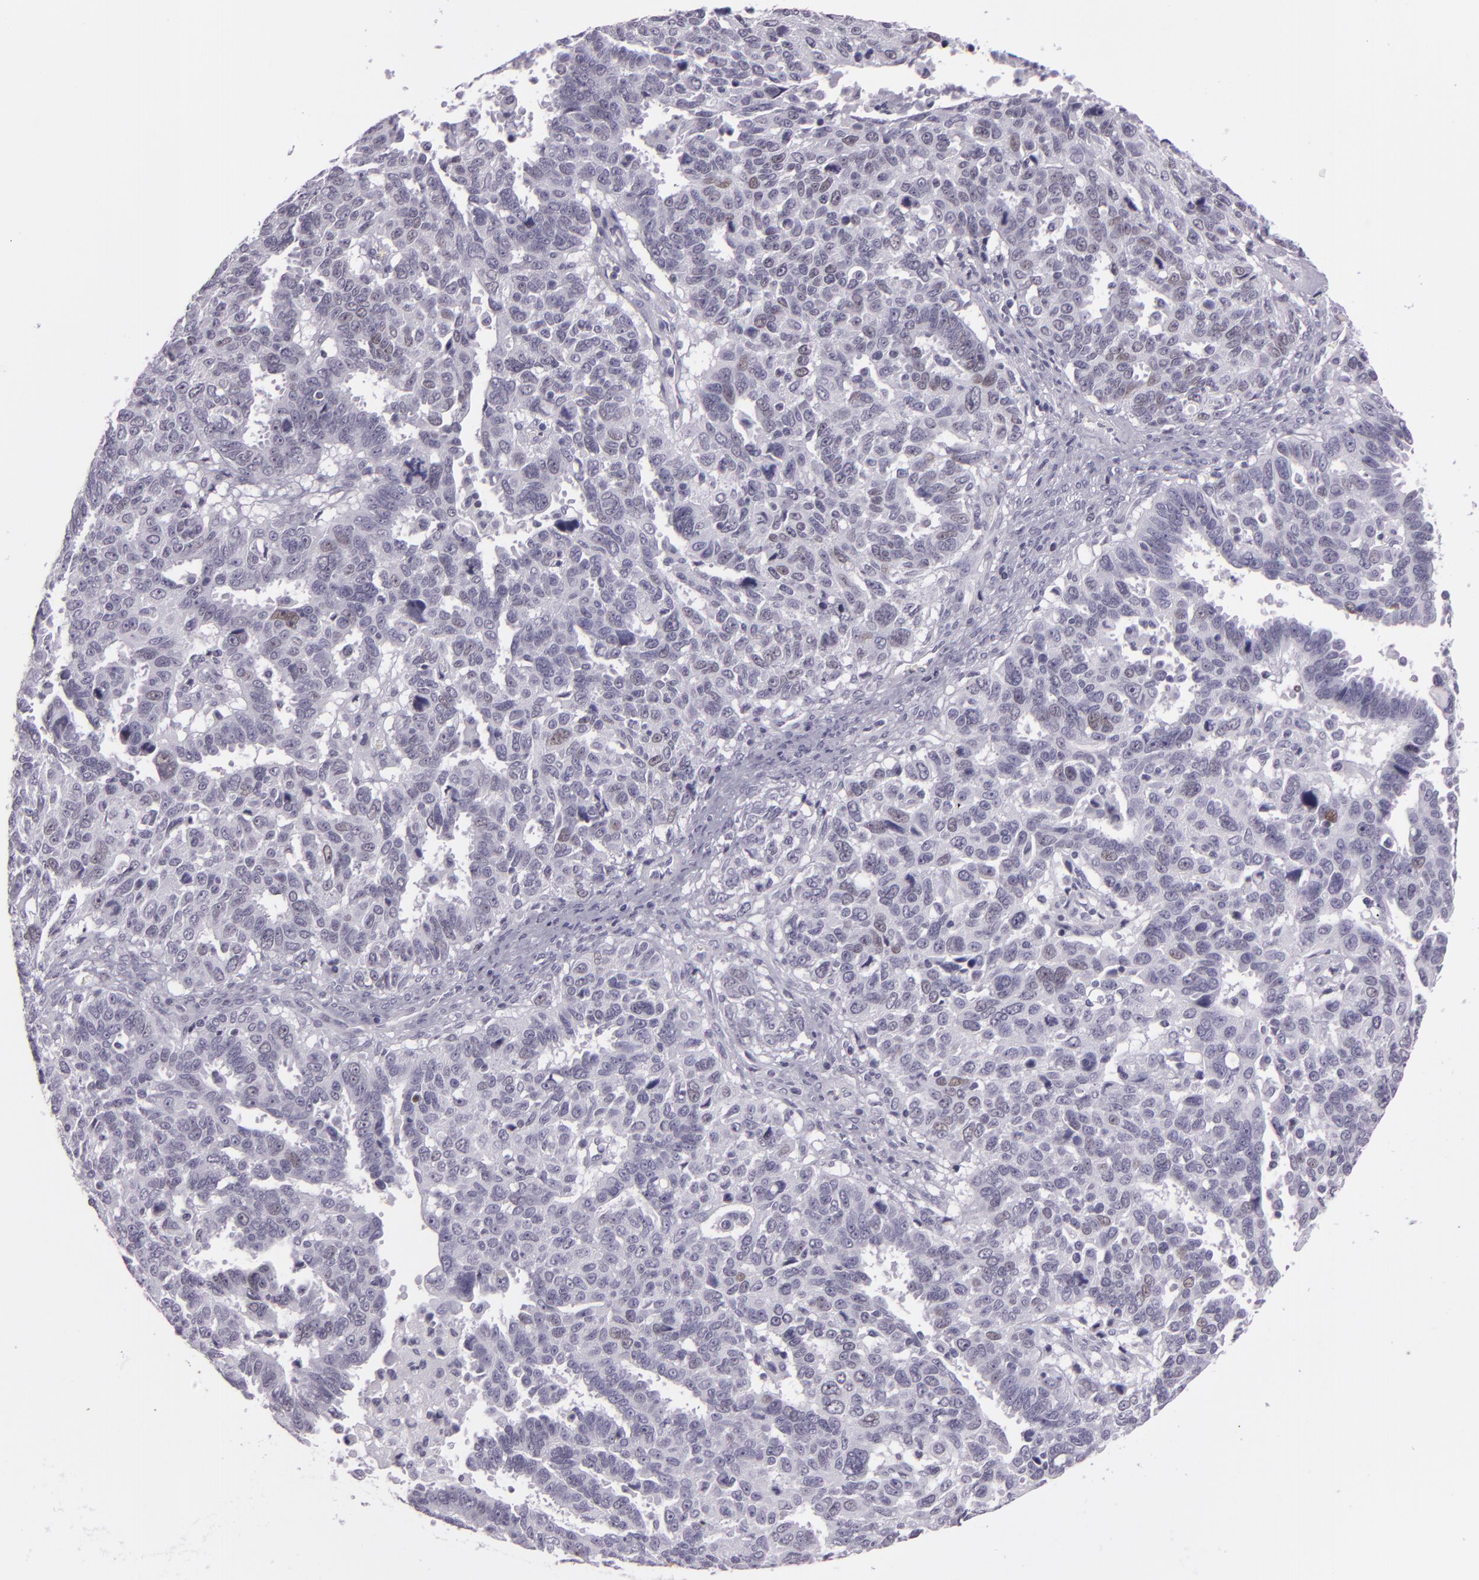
{"staining": {"intensity": "weak", "quantity": "<25%", "location": "nuclear"}, "tissue": "ovarian cancer", "cell_type": "Tumor cells", "image_type": "cancer", "snomed": [{"axis": "morphology", "description": "Carcinoma, endometroid"}, {"axis": "morphology", "description": "Cystadenocarcinoma, serous, NOS"}, {"axis": "topography", "description": "Ovary"}], "caption": "A histopathology image of ovarian cancer stained for a protein displays no brown staining in tumor cells.", "gene": "MCM3", "patient": {"sex": "female", "age": 45}}